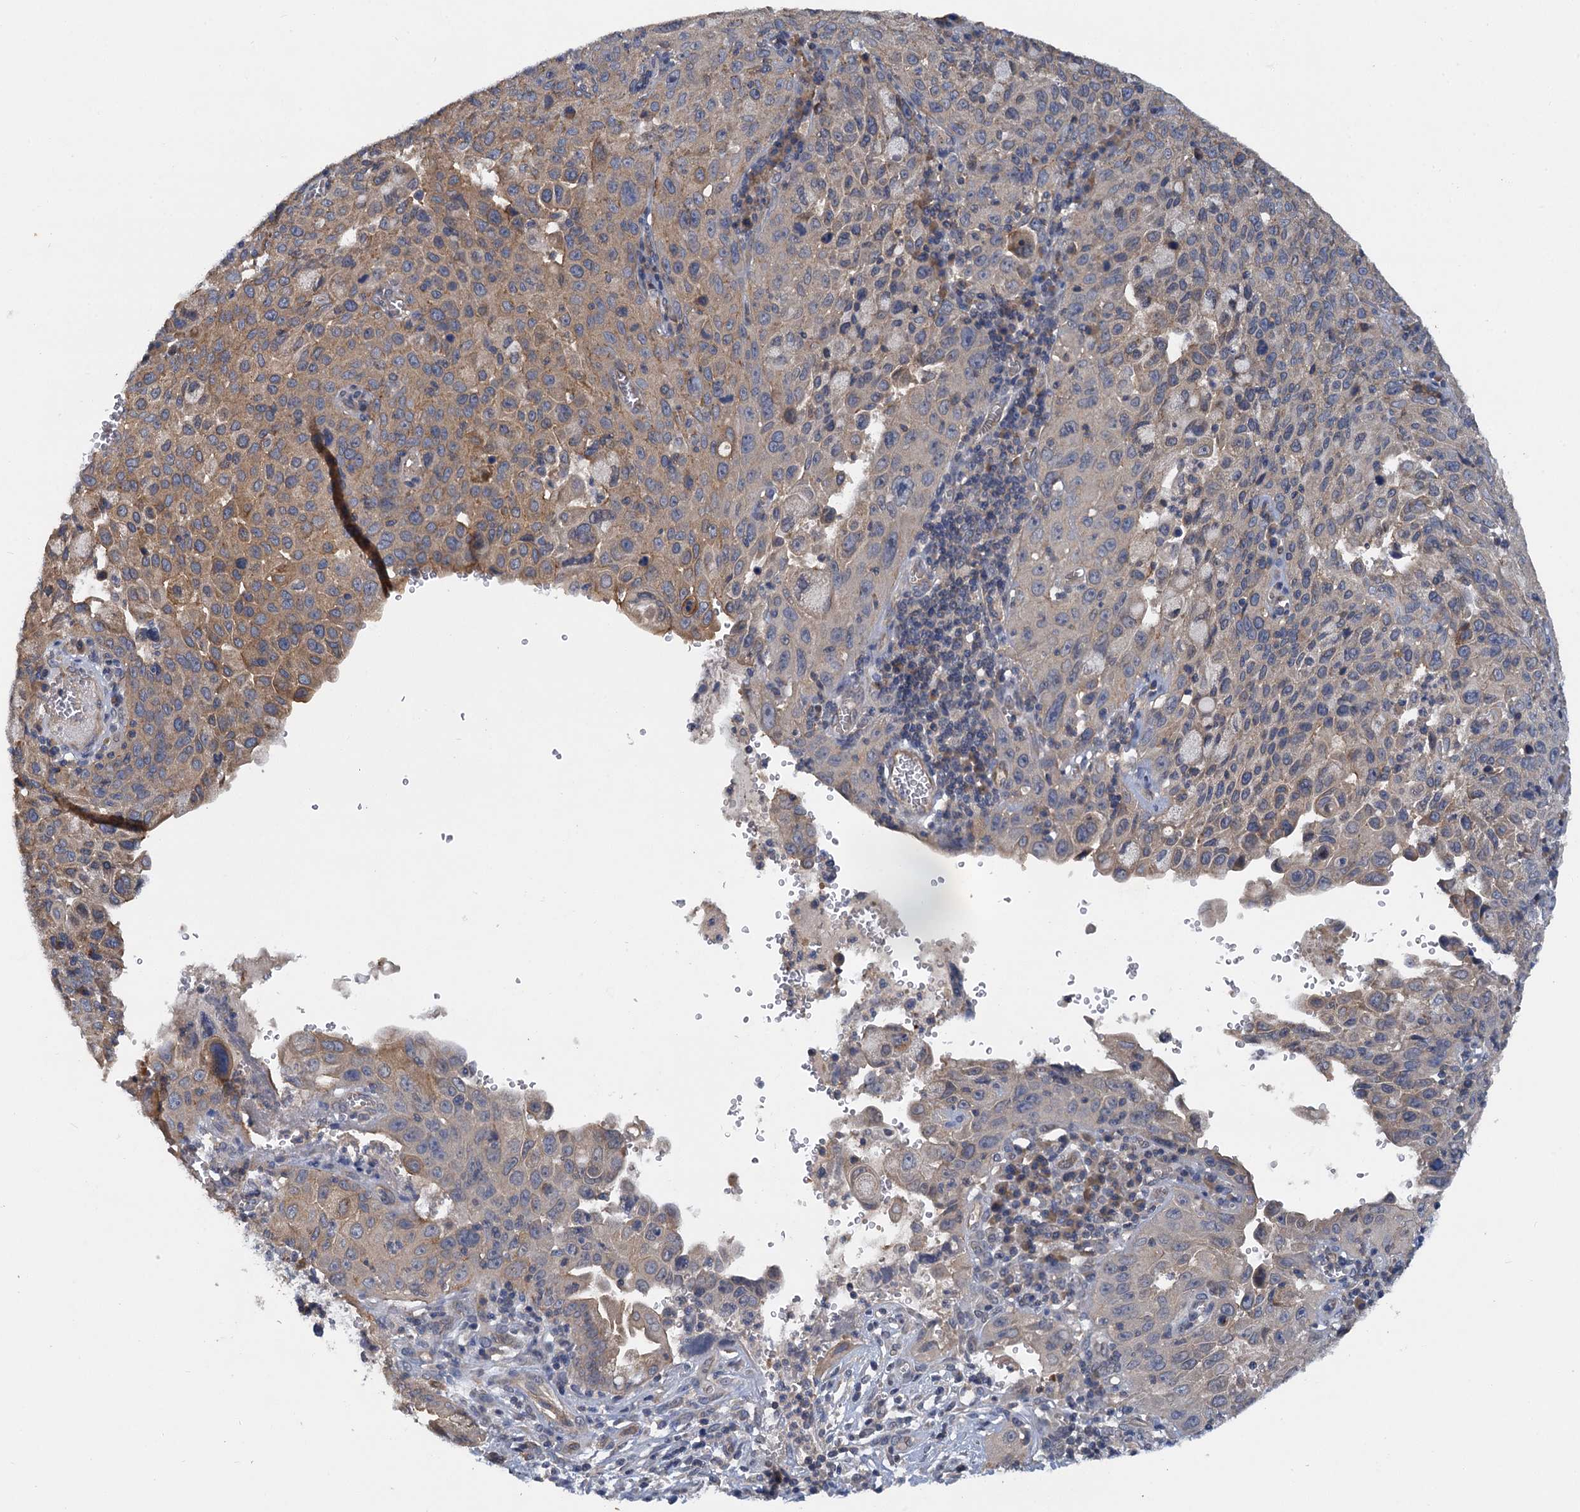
{"staining": {"intensity": "weak", "quantity": "<25%", "location": "cytoplasmic/membranous"}, "tissue": "cervical cancer", "cell_type": "Tumor cells", "image_type": "cancer", "snomed": [{"axis": "morphology", "description": "Squamous cell carcinoma, NOS"}, {"axis": "topography", "description": "Cervix"}], "caption": "Squamous cell carcinoma (cervical) stained for a protein using immunohistochemistry (IHC) exhibits no positivity tumor cells.", "gene": "ZNF324", "patient": {"sex": "female", "age": 42}}